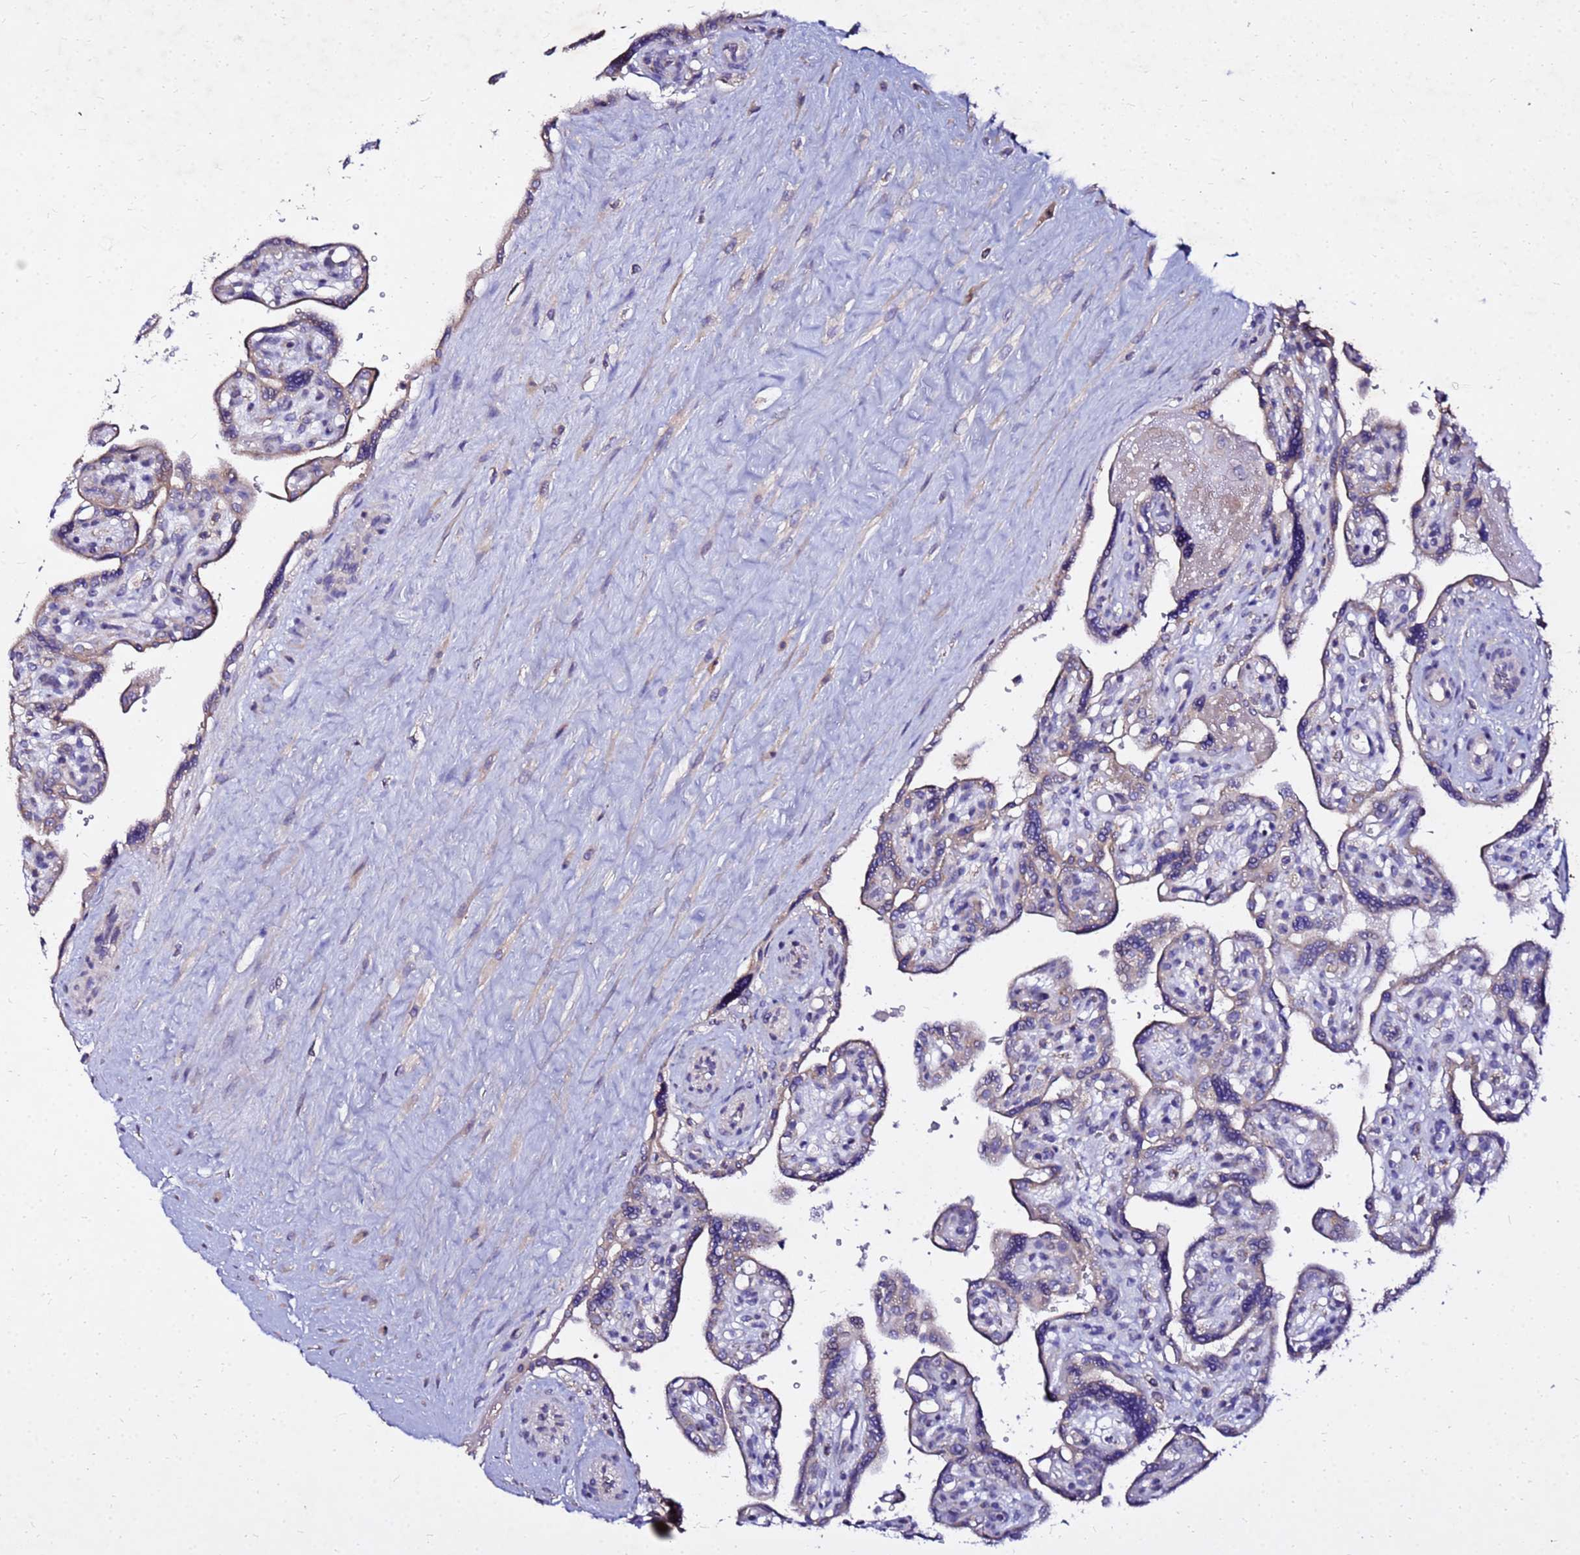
{"staining": {"intensity": "weak", "quantity": "25%-75%", "location": "cytoplasmic/membranous"}, "tissue": "placenta", "cell_type": "Trophoblastic cells", "image_type": "normal", "snomed": [{"axis": "morphology", "description": "Normal tissue, NOS"}, {"axis": "topography", "description": "Placenta"}], "caption": "Immunohistochemical staining of unremarkable human placenta reveals low levels of weak cytoplasmic/membranous expression in about 25%-75% of trophoblastic cells.", "gene": "COX14", "patient": {"sex": "female", "age": 39}}